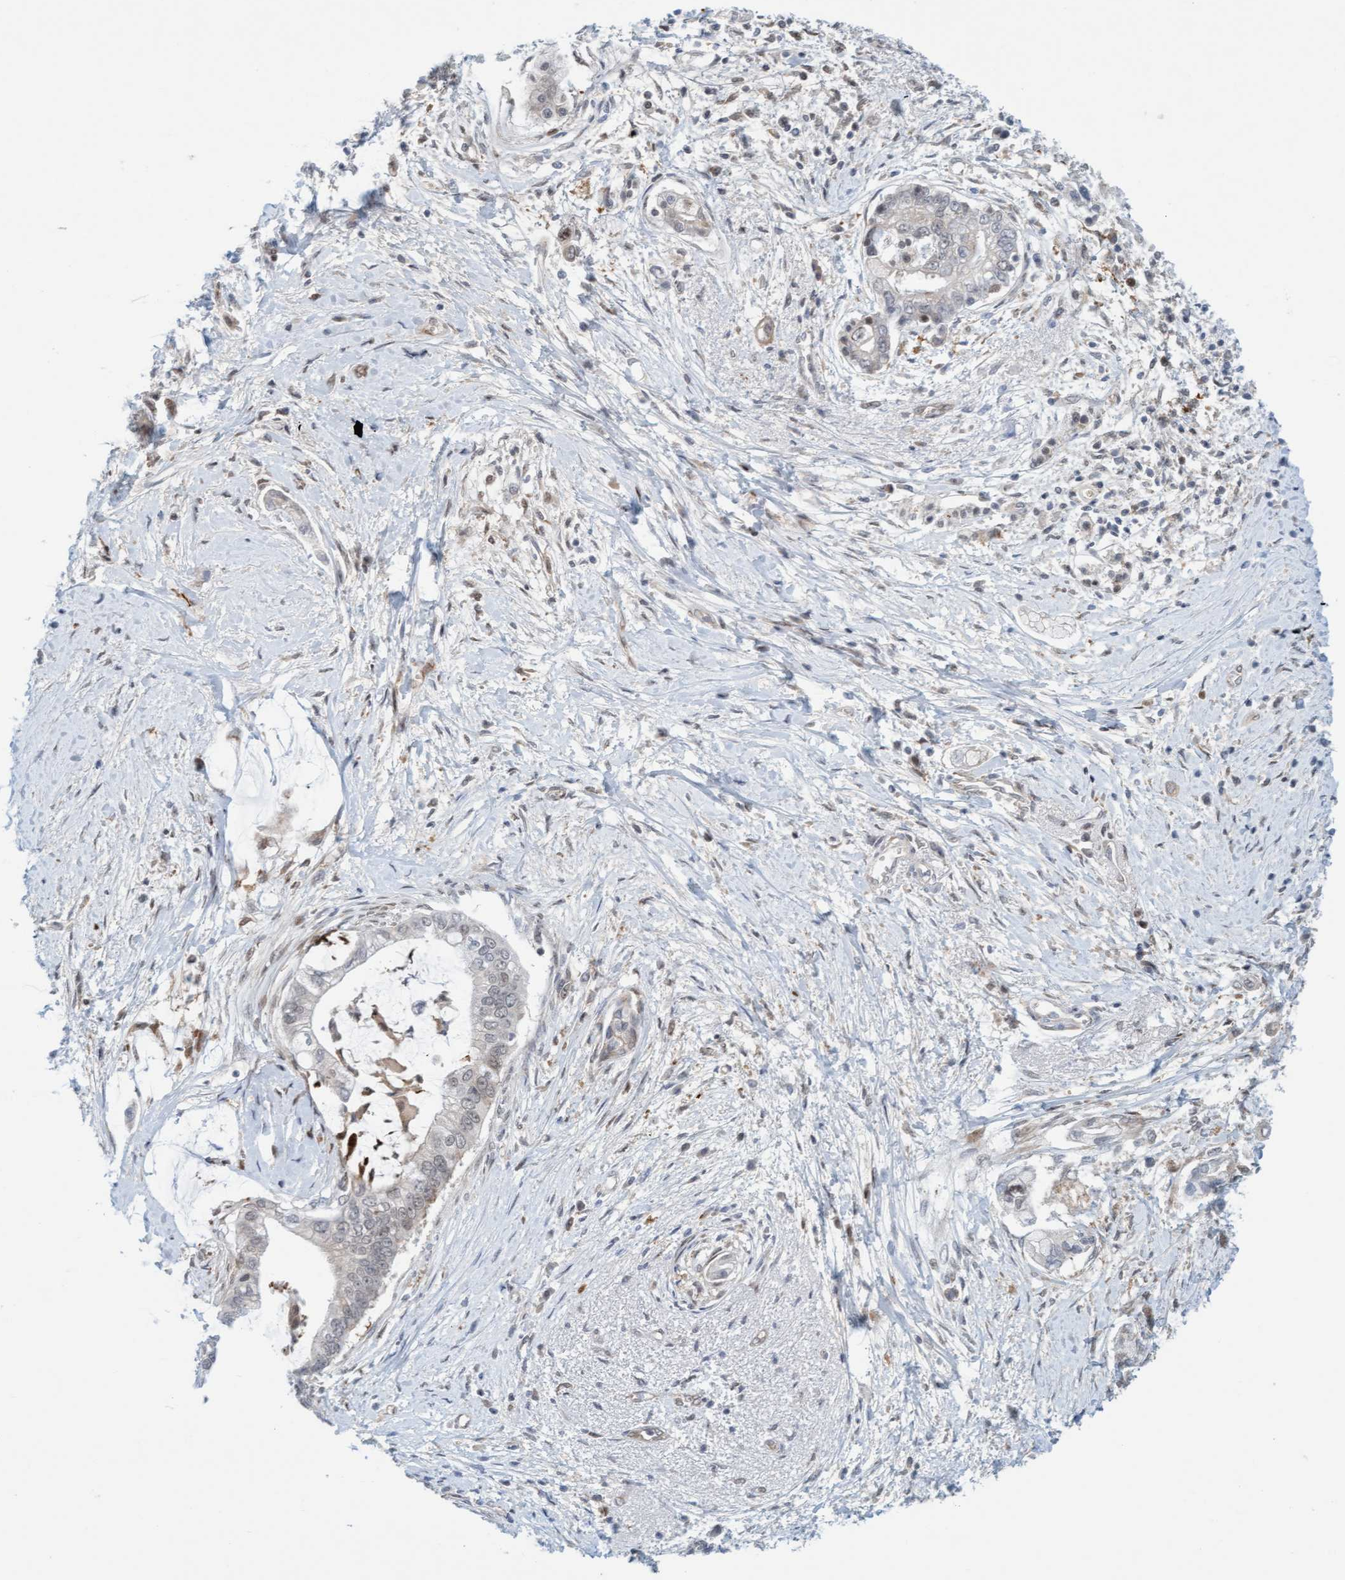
{"staining": {"intensity": "moderate", "quantity": "25%-75%", "location": "cytoplasmic/membranous"}, "tissue": "pancreatic cancer", "cell_type": "Tumor cells", "image_type": "cancer", "snomed": [{"axis": "morphology", "description": "Adenocarcinoma, NOS"}, {"axis": "topography", "description": "Pancreas"}], "caption": "The histopathology image demonstrates a brown stain indicating the presence of a protein in the cytoplasmic/membranous of tumor cells in adenocarcinoma (pancreatic).", "gene": "EIF4EBP1", "patient": {"sex": "male", "age": 59}}